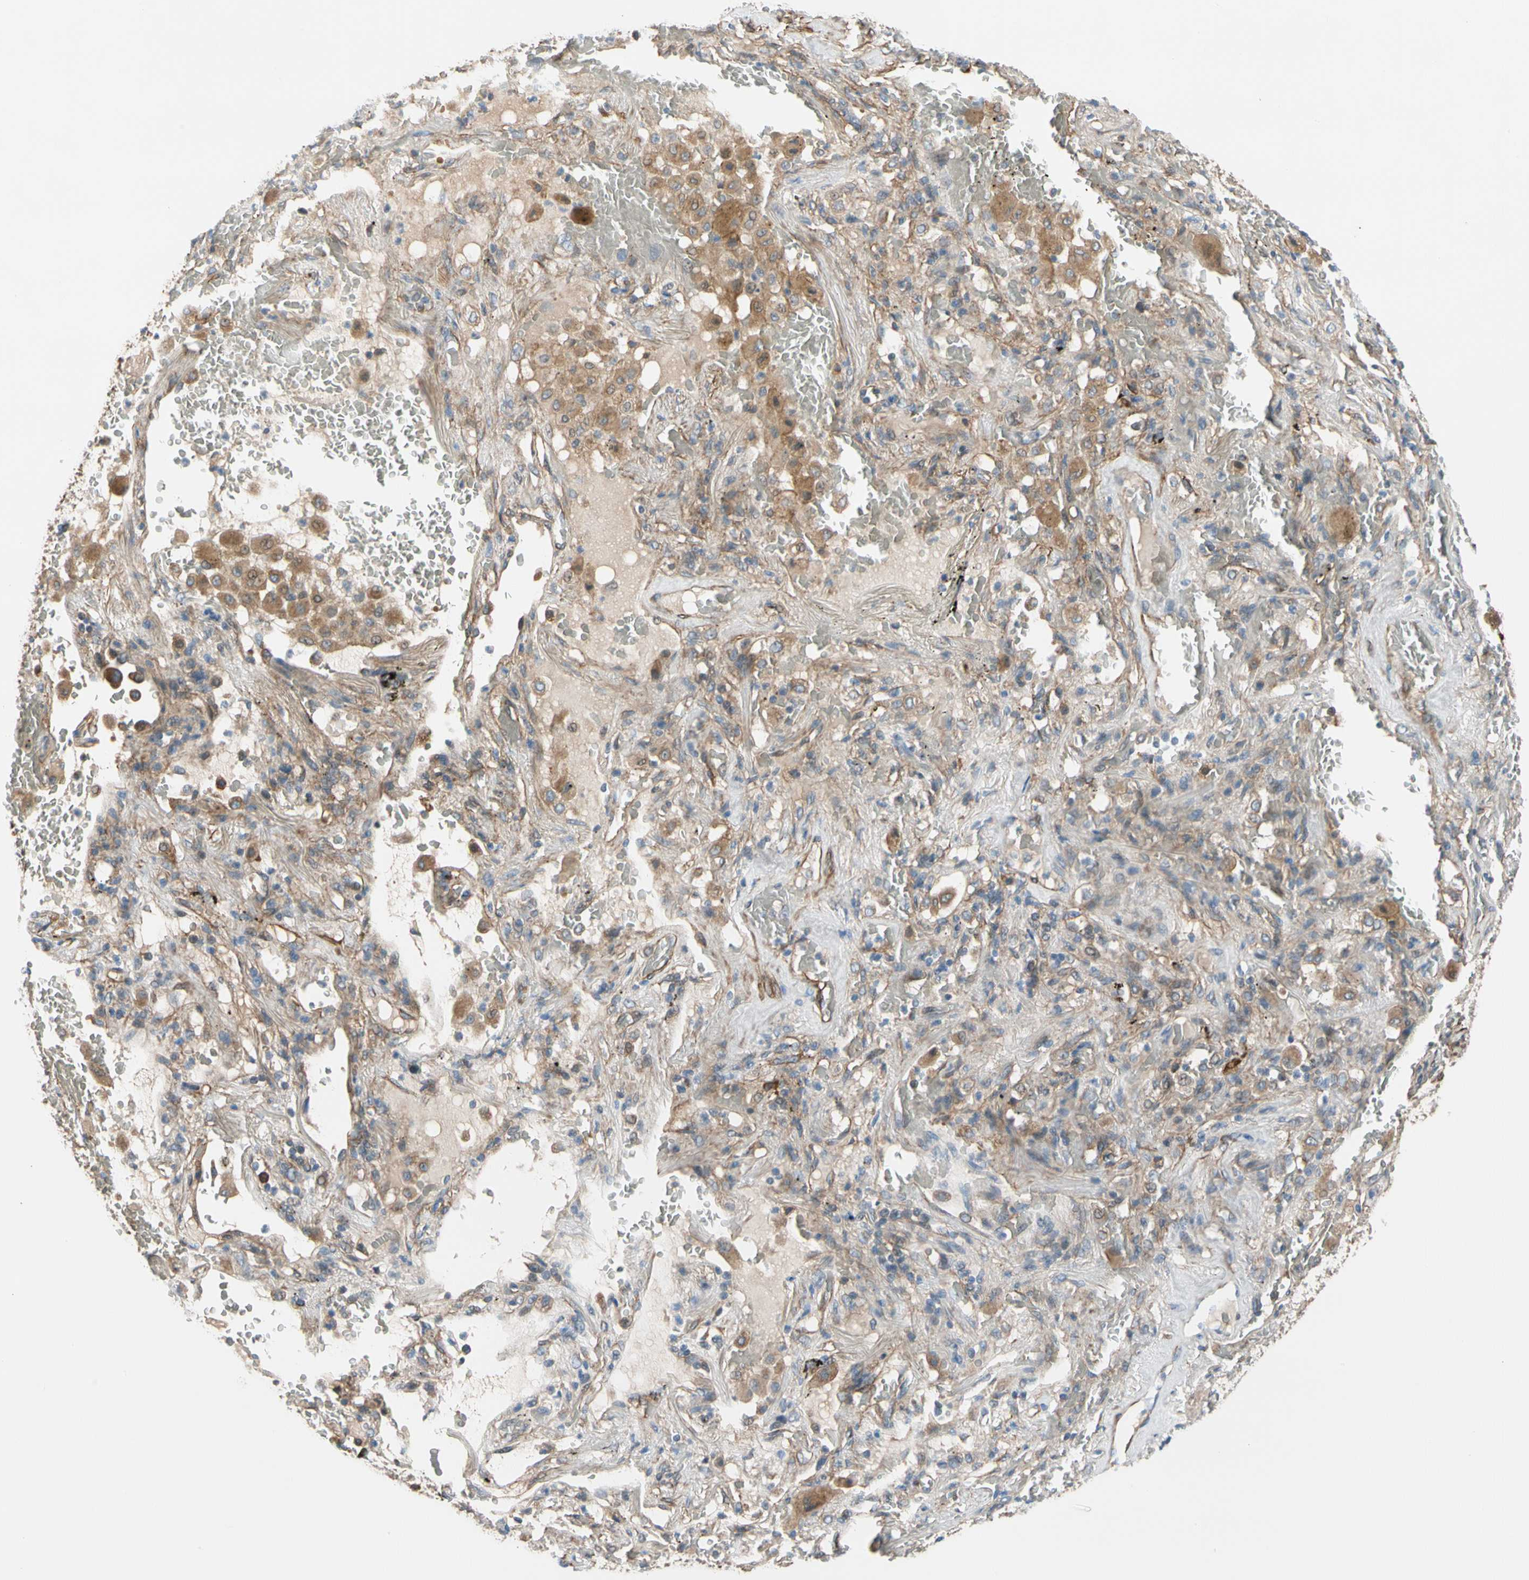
{"staining": {"intensity": "weak", "quantity": ">75%", "location": "cytoplasmic/membranous"}, "tissue": "lung cancer", "cell_type": "Tumor cells", "image_type": "cancer", "snomed": [{"axis": "morphology", "description": "Squamous cell carcinoma, NOS"}, {"axis": "topography", "description": "Lung"}], "caption": "High-power microscopy captured an immunohistochemistry (IHC) micrograph of lung cancer (squamous cell carcinoma), revealing weak cytoplasmic/membranous staining in approximately >75% of tumor cells.", "gene": "LIMK2", "patient": {"sex": "male", "age": 57}}